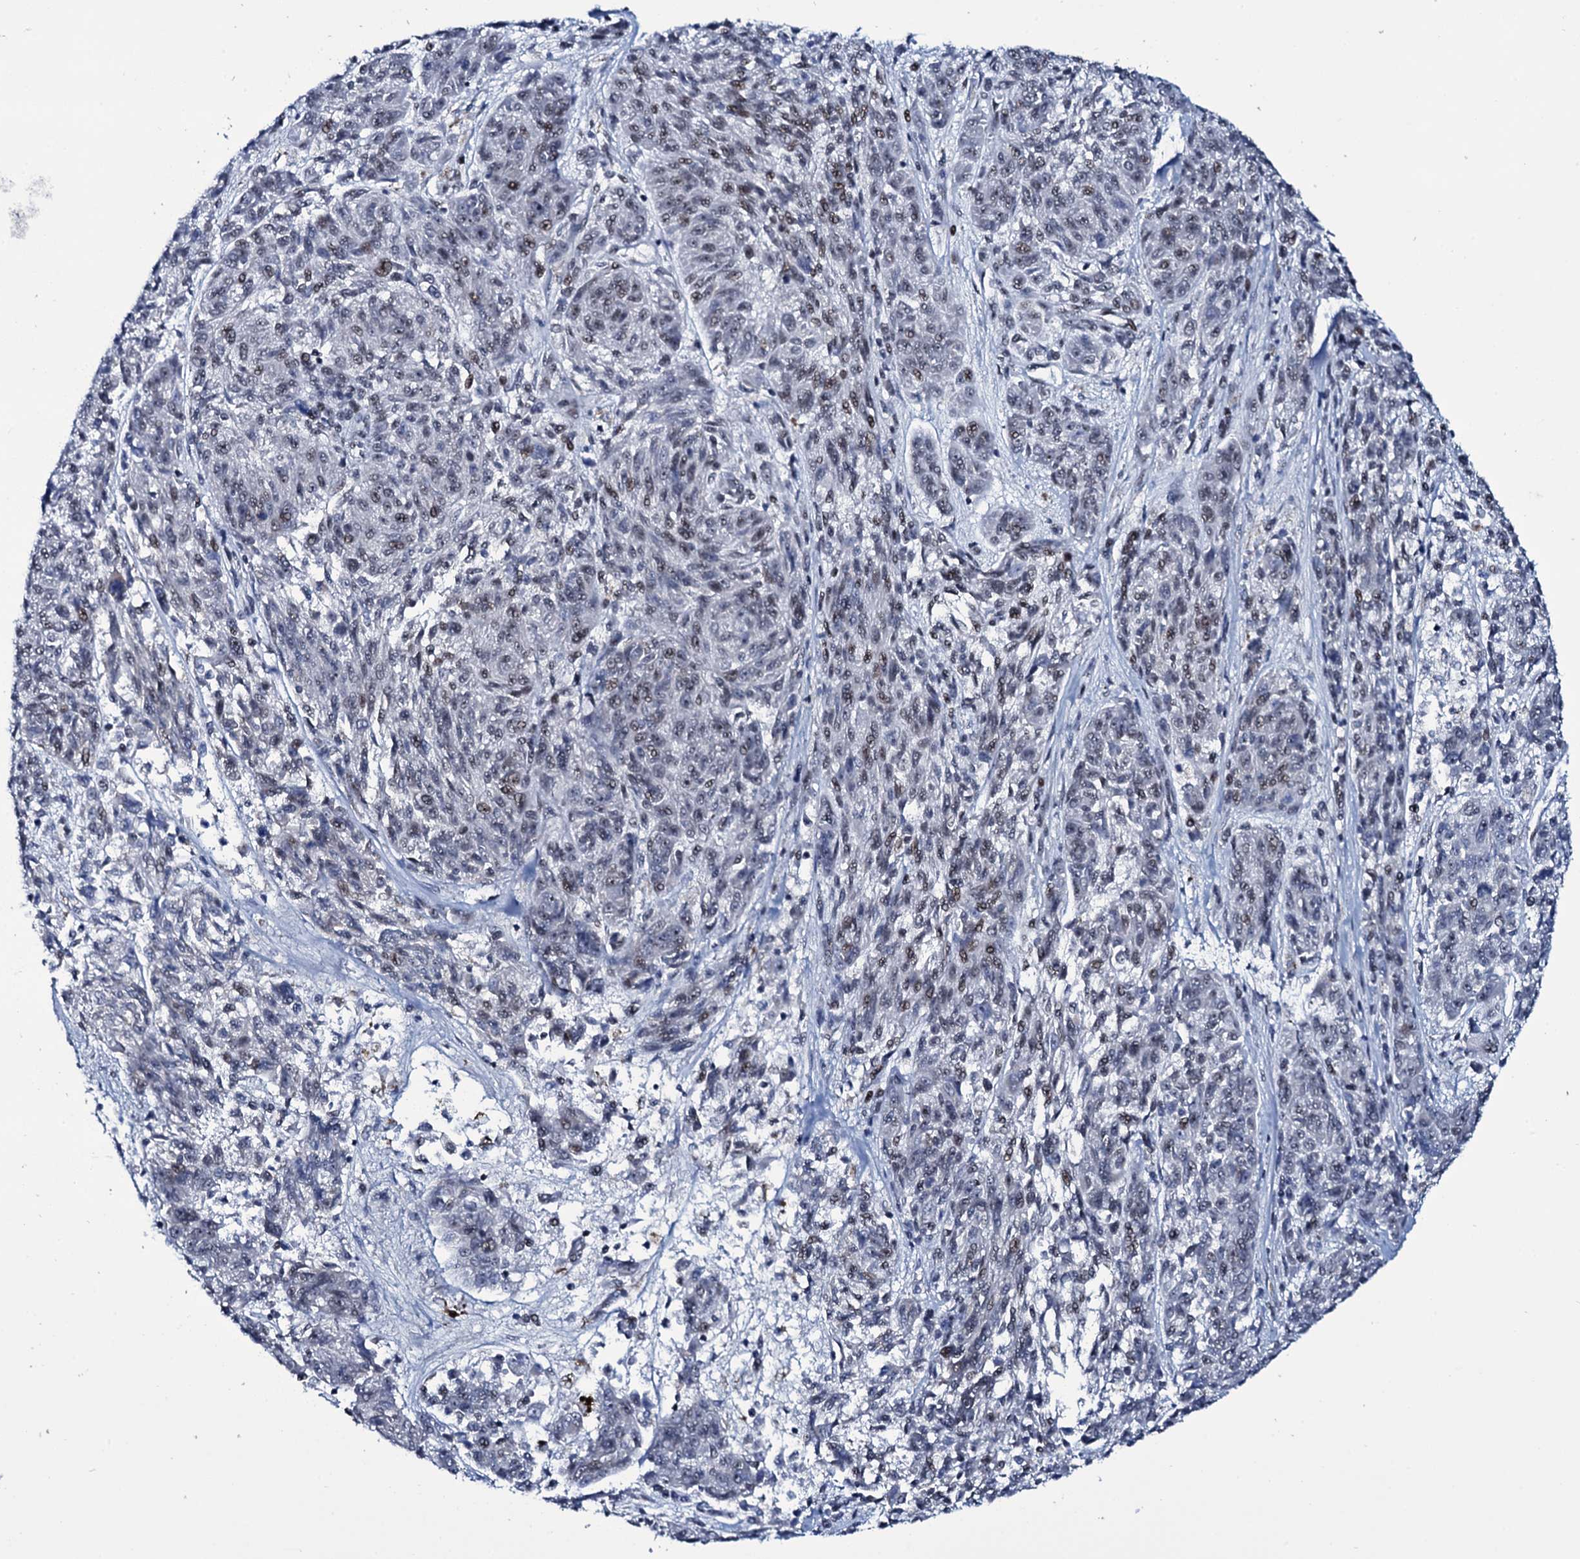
{"staining": {"intensity": "moderate", "quantity": "<25%", "location": "nuclear"}, "tissue": "melanoma", "cell_type": "Tumor cells", "image_type": "cancer", "snomed": [{"axis": "morphology", "description": "Malignant melanoma, NOS"}, {"axis": "topography", "description": "Skin"}], "caption": "This is a micrograph of immunohistochemistry staining of melanoma, which shows moderate expression in the nuclear of tumor cells.", "gene": "ZMIZ2", "patient": {"sex": "male", "age": 53}}